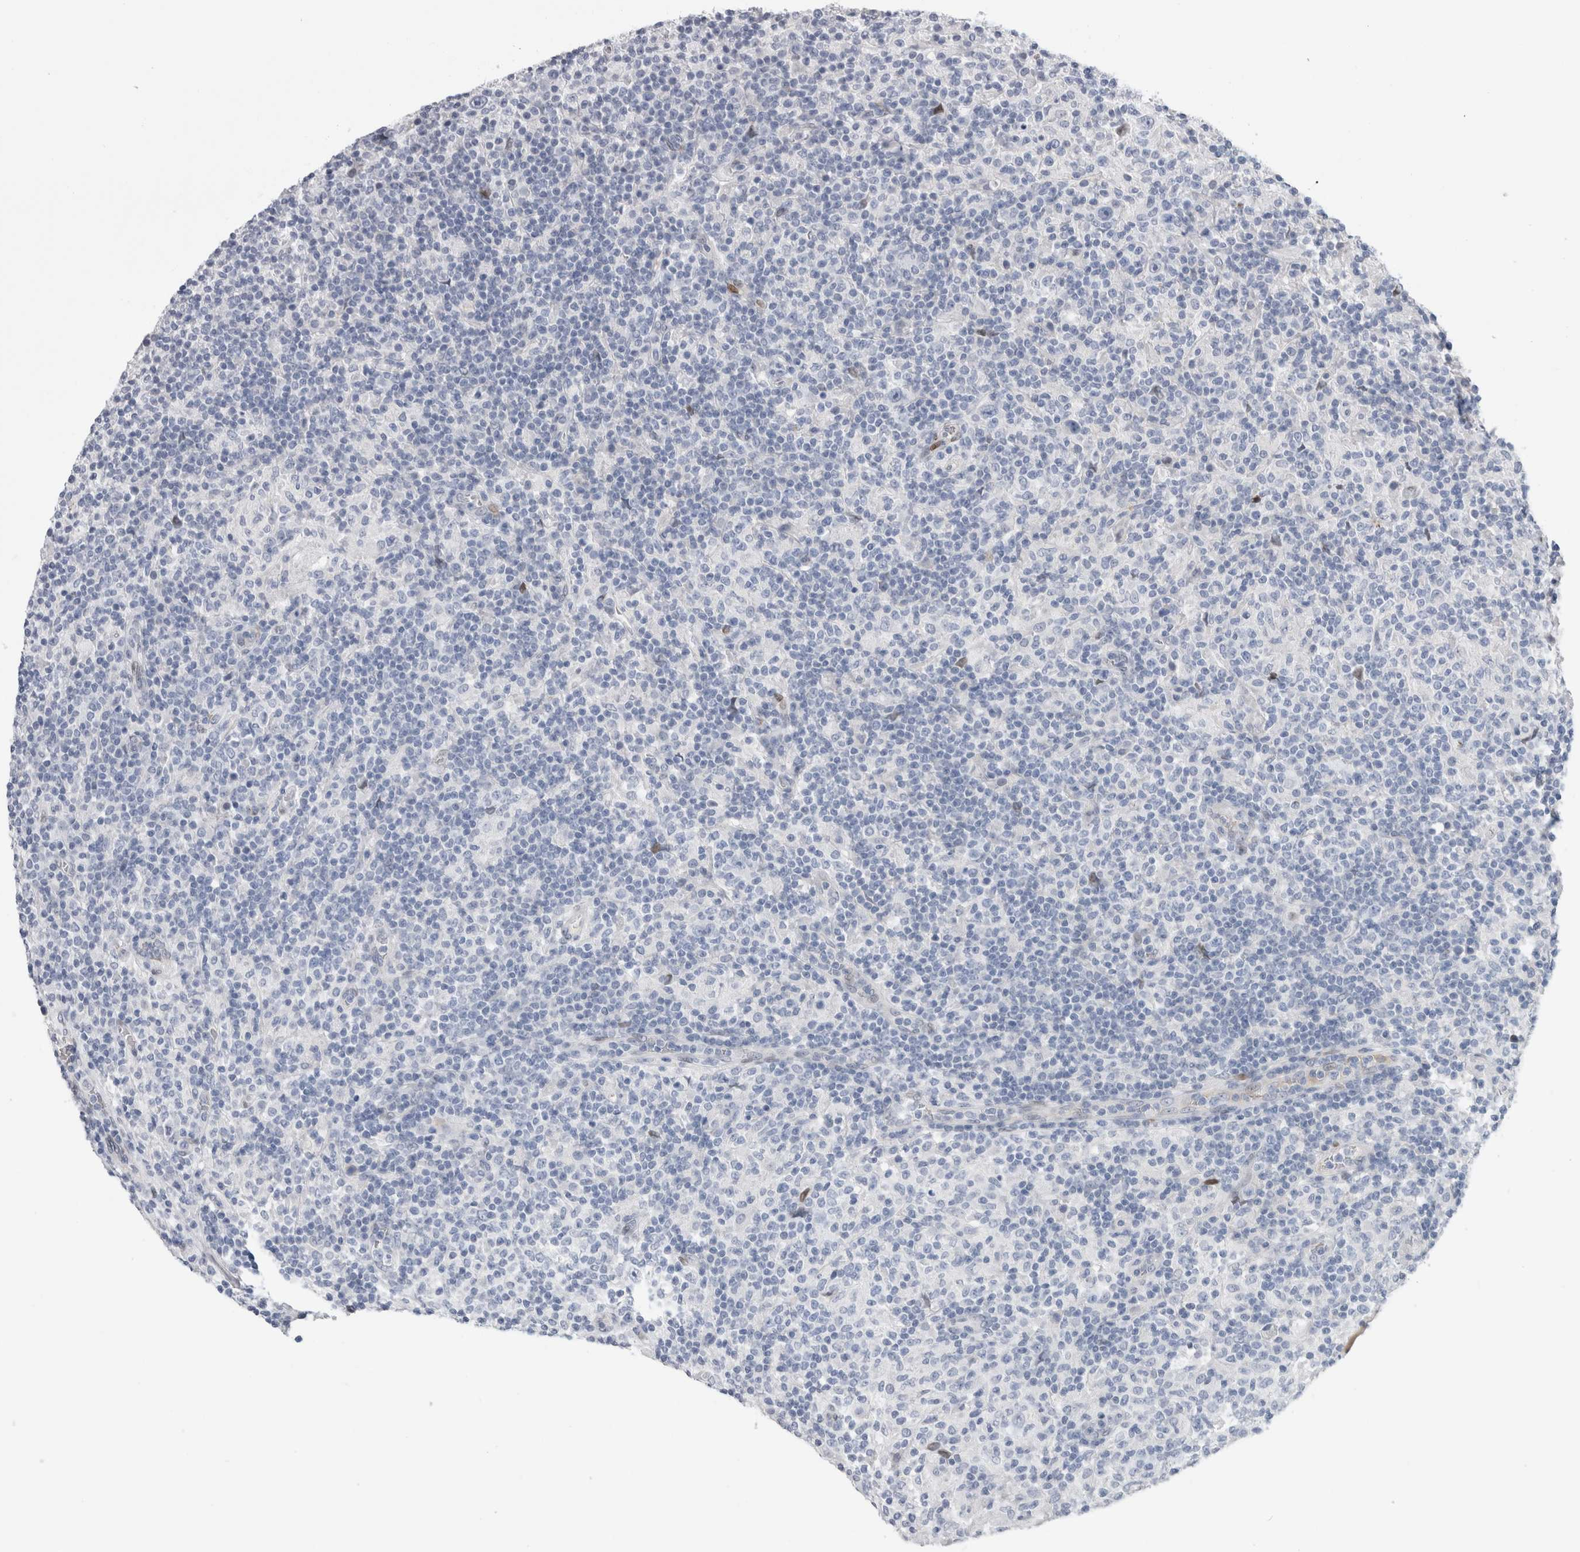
{"staining": {"intensity": "negative", "quantity": "none", "location": "none"}, "tissue": "lymphoma", "cell_type": "Tumor cells", "image_type": "cancer", "snomed": [{"axis": "morphology", "description": "Hodgkin's disease, NOS"}, {"axis": "topography", "description": "Lymph node"}], "caption": "The IHC image has no significant staining in tumor cells of Hodgkin's disease tissue.", "gene": "DMTN", "patient": {"sex": "male", "age": 70}}